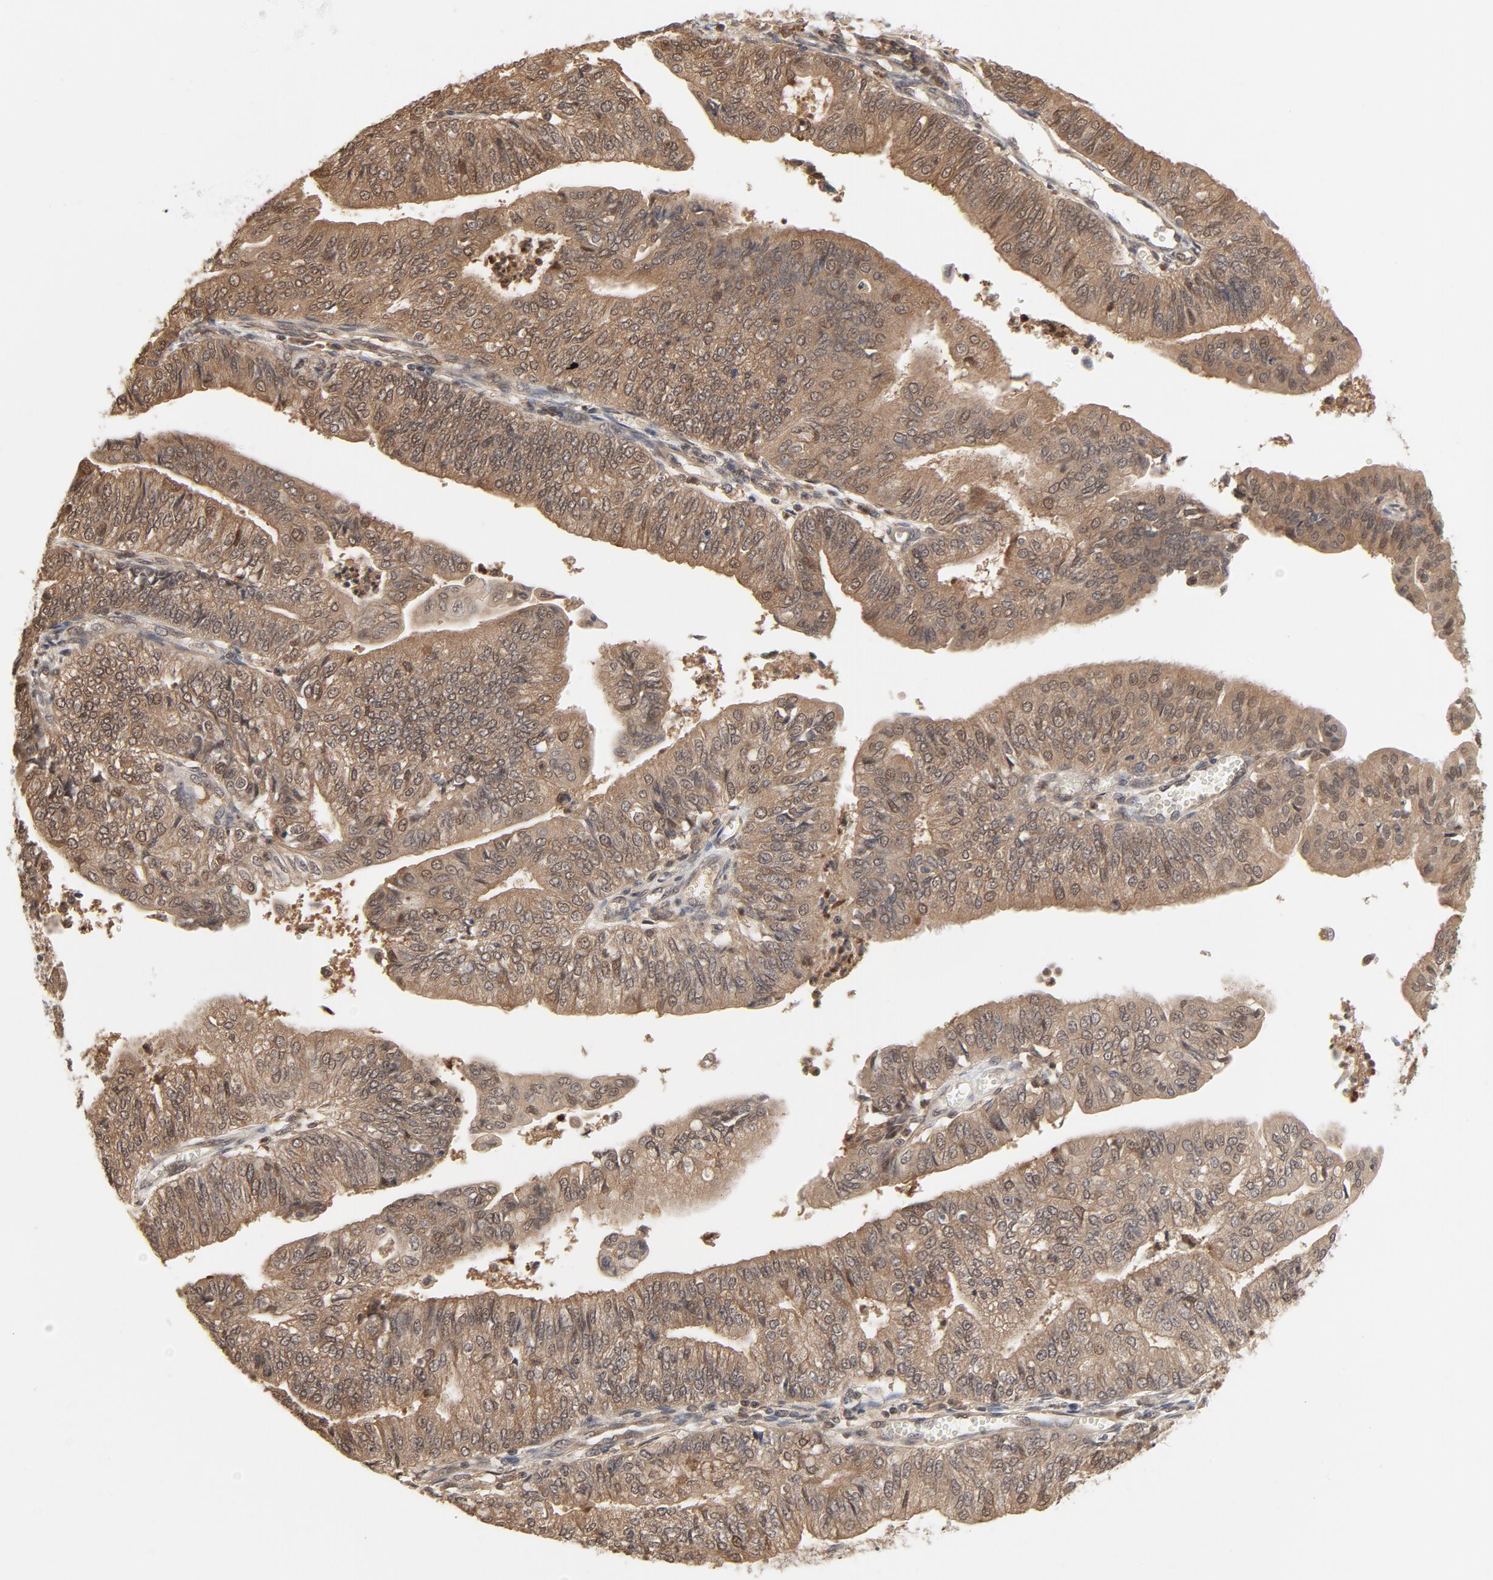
{"staining": {"intensity": "moderate", "quantity": "25%-75%", "location": "cytoplasmic/membranous,nuclear"}, "tissue": "endometrial cancer", "cell_type": "Tumor cells", "image_type": "cancer", "snomed": [{"axis": "morphology", "description": "Adenocarcinoma, NOS"}, {"axis": "topography", "description": "Endometrium"}], "caption": "Tumor cells show medium levels of moderate cytoplasmic/membranous and nuclear expression in approximately 25%-75% of cells in endometrial adenocarcinoma.", "gene": "NEDD8", "patient": {"sex": "female", "age": 59}}